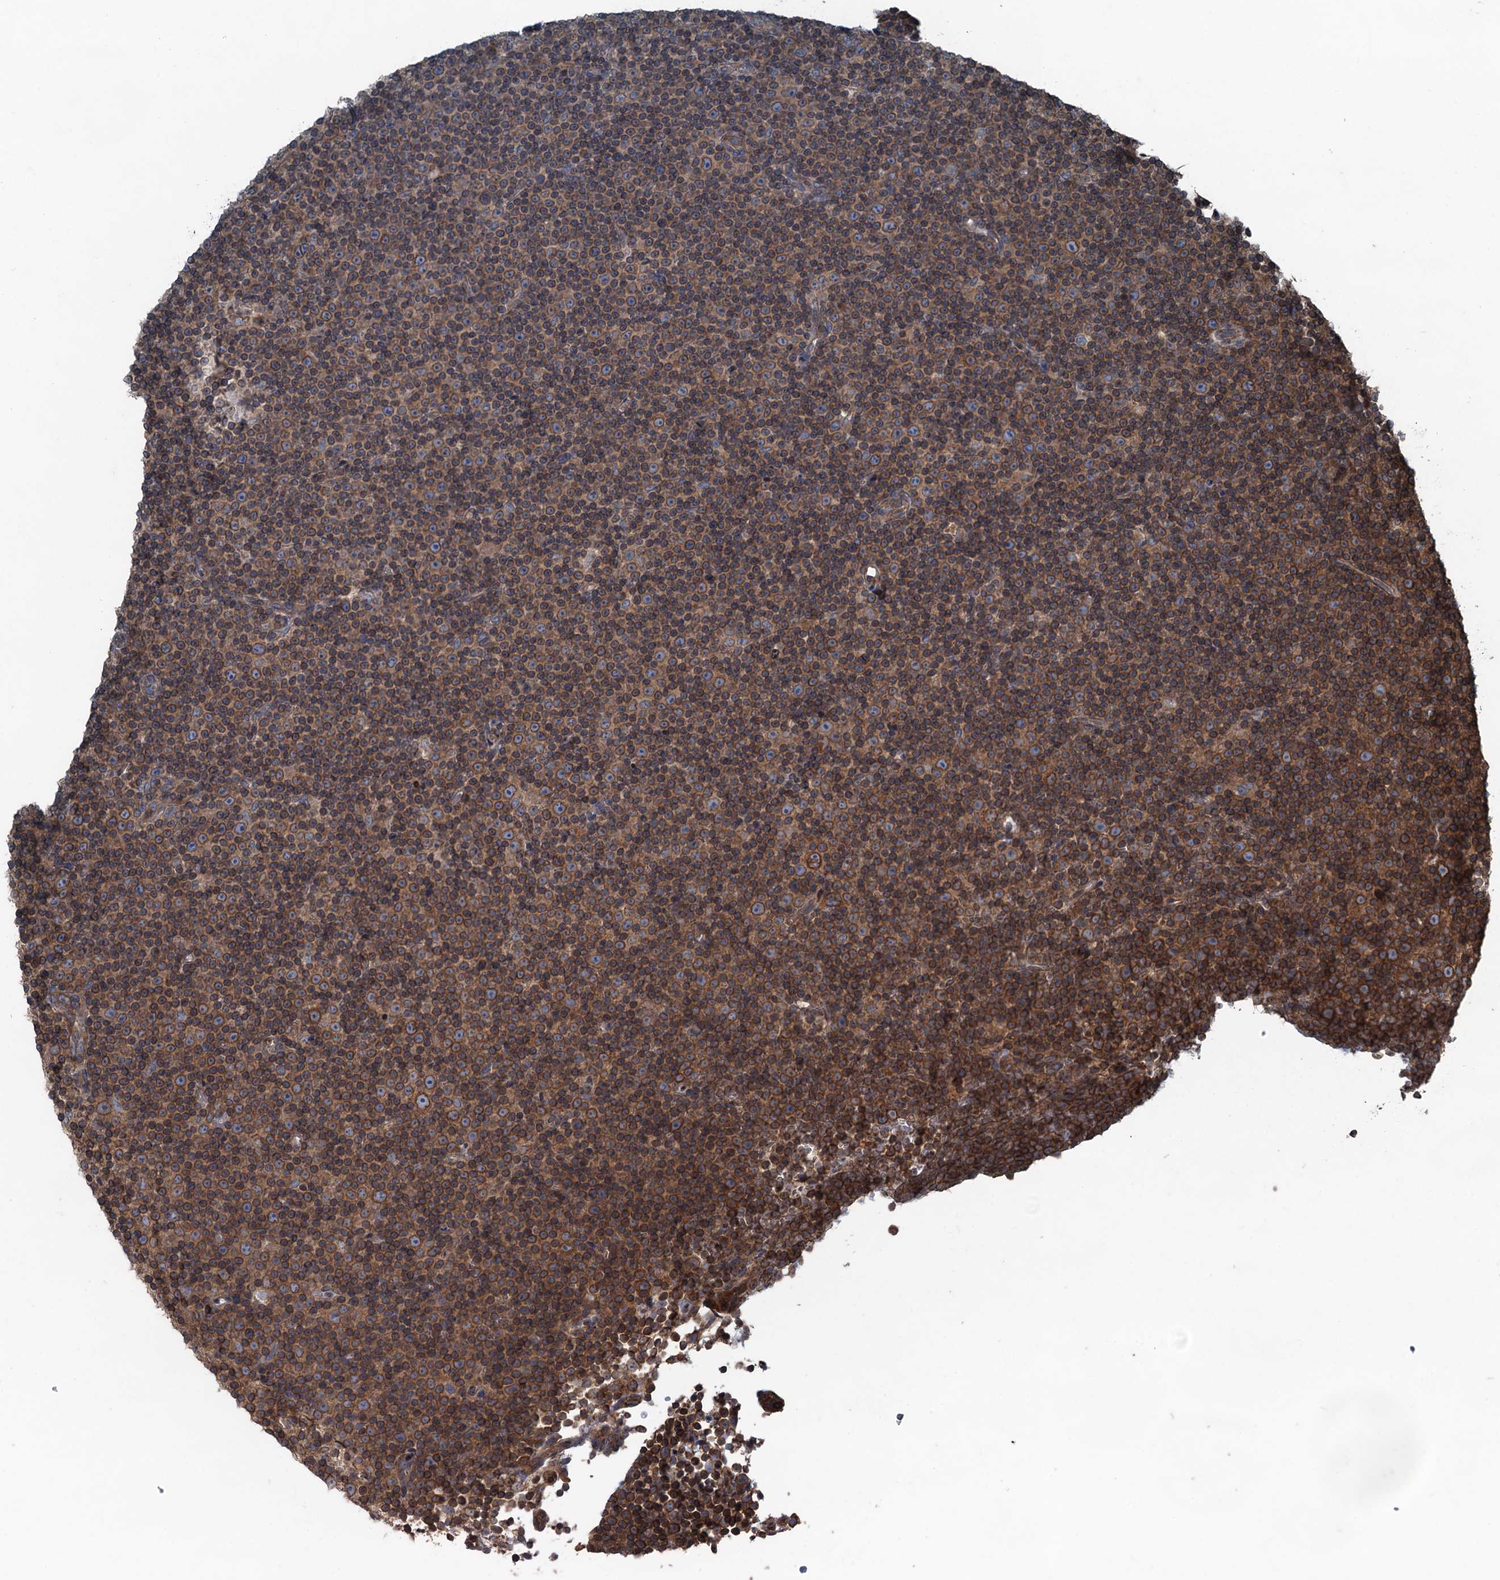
{"staining": {"intensity": "moderate", "quantity": ">75%", "location": "cytoplasmic/membranous"}, "tissue": "lymphoma", "cell_type": "Tumor cells", "image_type": "cancer", "snomed": [{"axis": "morphology", "description": "Malignant lymphoma, non-Hodgkin's type, Low grade"}, {"axis": "topography", "description": "Lymph node"}], "caption": "Malignant lymphoma, non-Hodgkin's type (low-grade) tissue reveals moderate cytoplasmic/membranous positivity in about >75% of tumor cells, visualized by immunohistochemistry.", "gene": "TRAPPC8", "patient": {"sex": "female", "age": 67}}